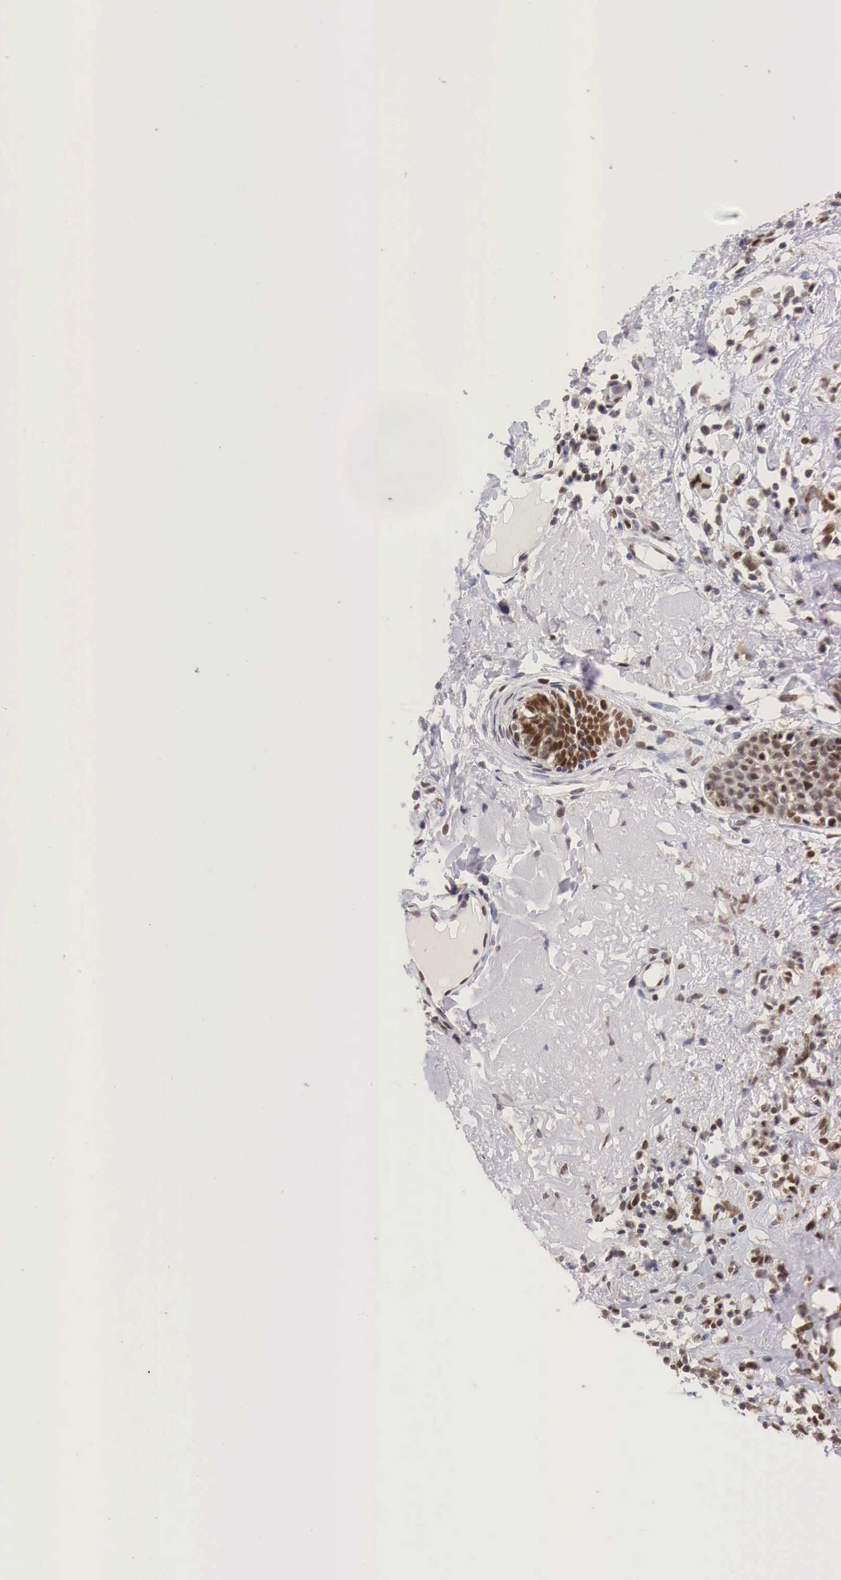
{"staining": {"intensity": "moderate", "quantity": ">75%", "location": "cytoplasmic/membranous,nuclear"}, "tissue": "melanoma", "cell_type": "Tumor cells", "image_type": "cancer", "snomed": [{"axis": "morphology", "description": "Malignant melanoma, NOS"}, {"axis": "topography", "description": "Skin"}], "caption": "Melanoma stained for a protein shows moderate cytoplasmic/membranous and nuclear positivity in tumor cells.", "gene": "PABIR2", "patient": {"sex": "male", "age": 80}}